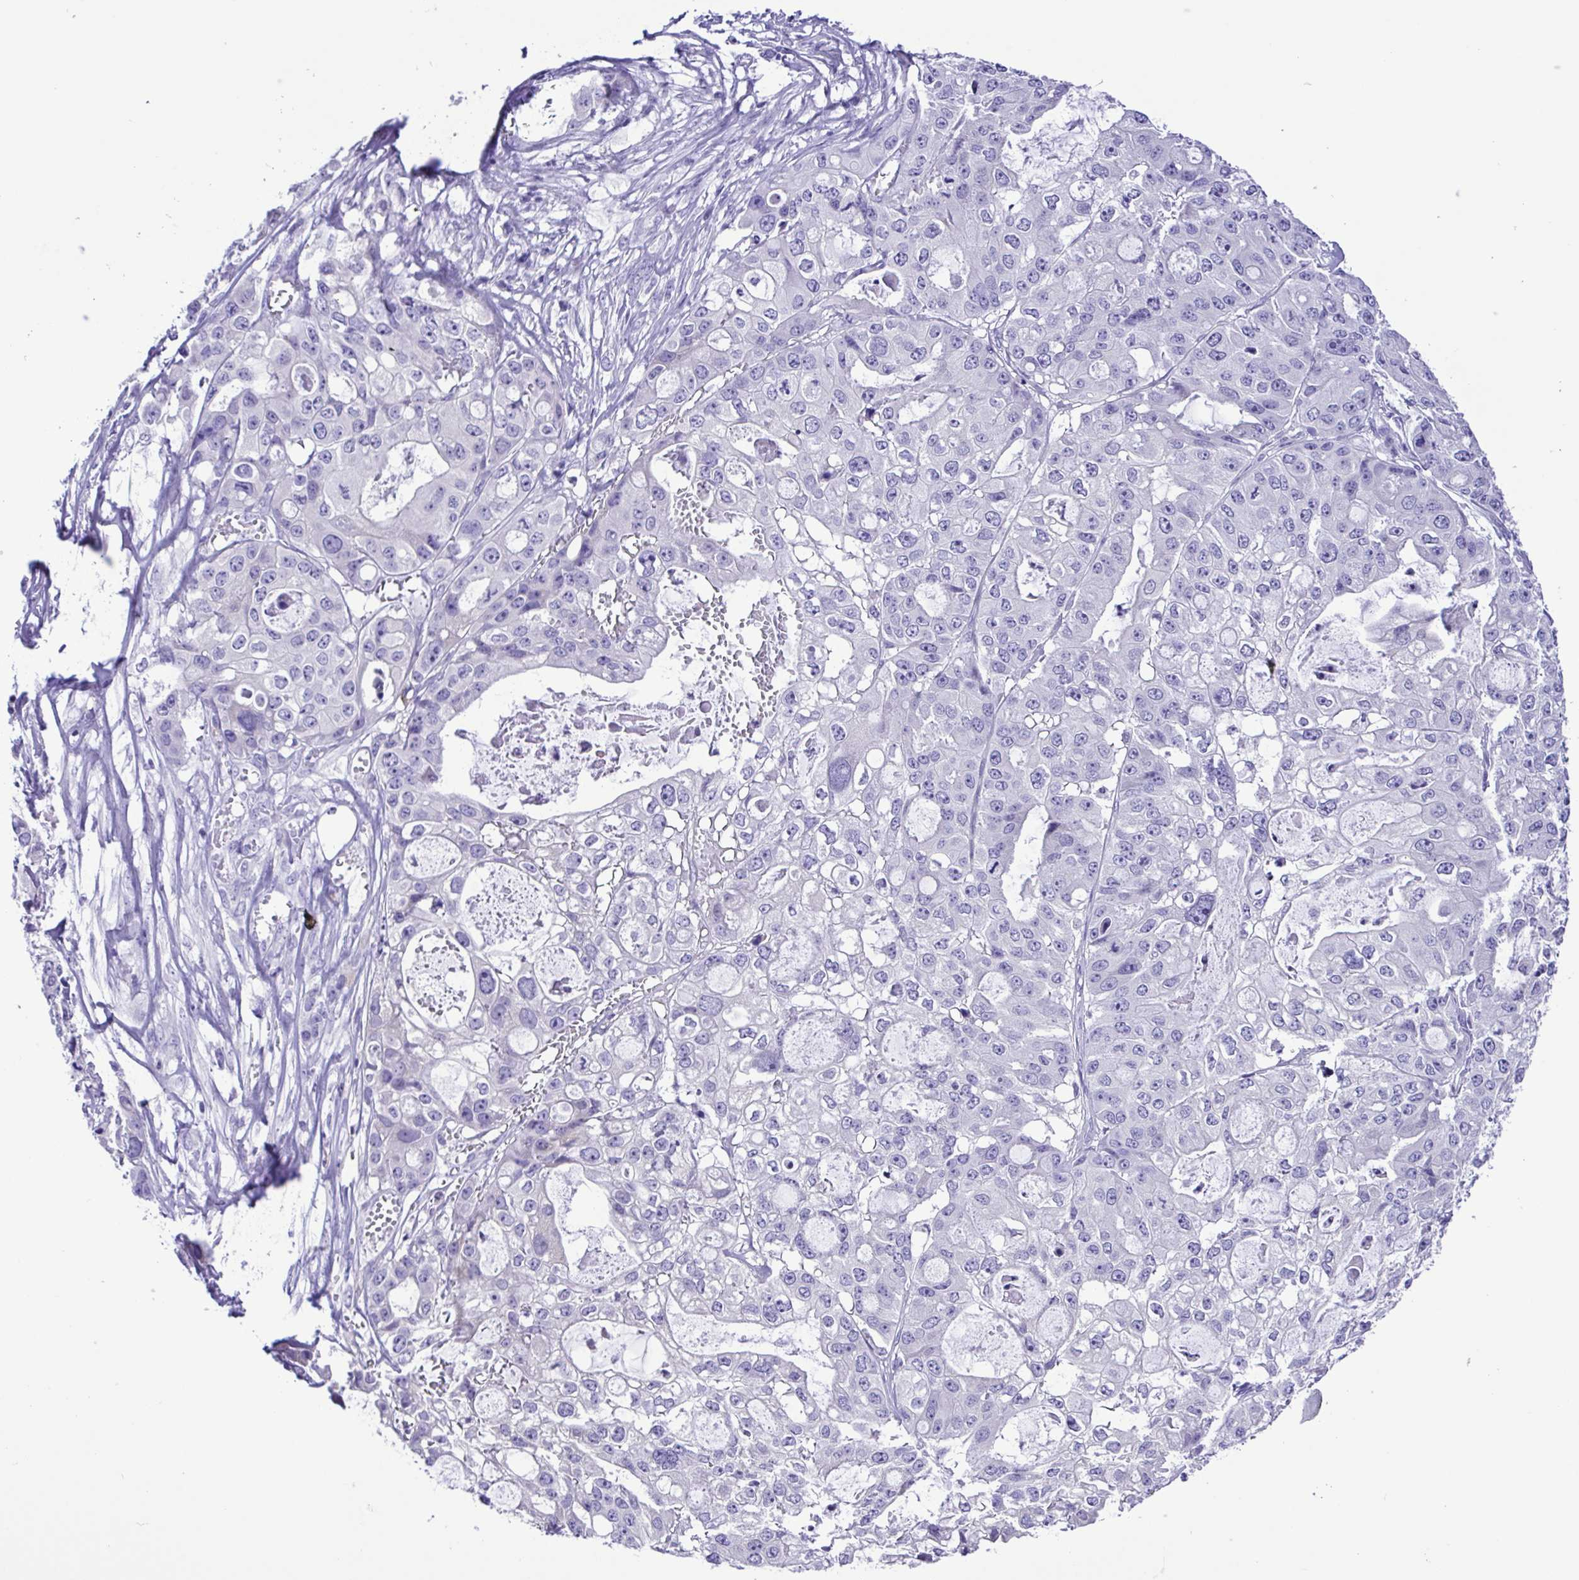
{"staining": {"intensity": "negative", "quantity": "none", "location": "none"}, "tissue": "ovarian cancer", "cell_type": "Tumor cells", "image_type": "cancer", "snomed": [{"axis": "morphology", "description": "Cystadenocarcinoma, serous, NOS"}, {"axis": "topography", "description": "Ovary"}], "caption": "IHC image of human ovarian cancer (serous cystadenocarcinoma) stained for a protein (brown), which demonstrates no positivity in tumor cells. (DAB immunohistochemistry visualized using brightfield microscopy, high magnification).", "gene": "SYT1", "patient": {"sex": "female", "age": 56}}